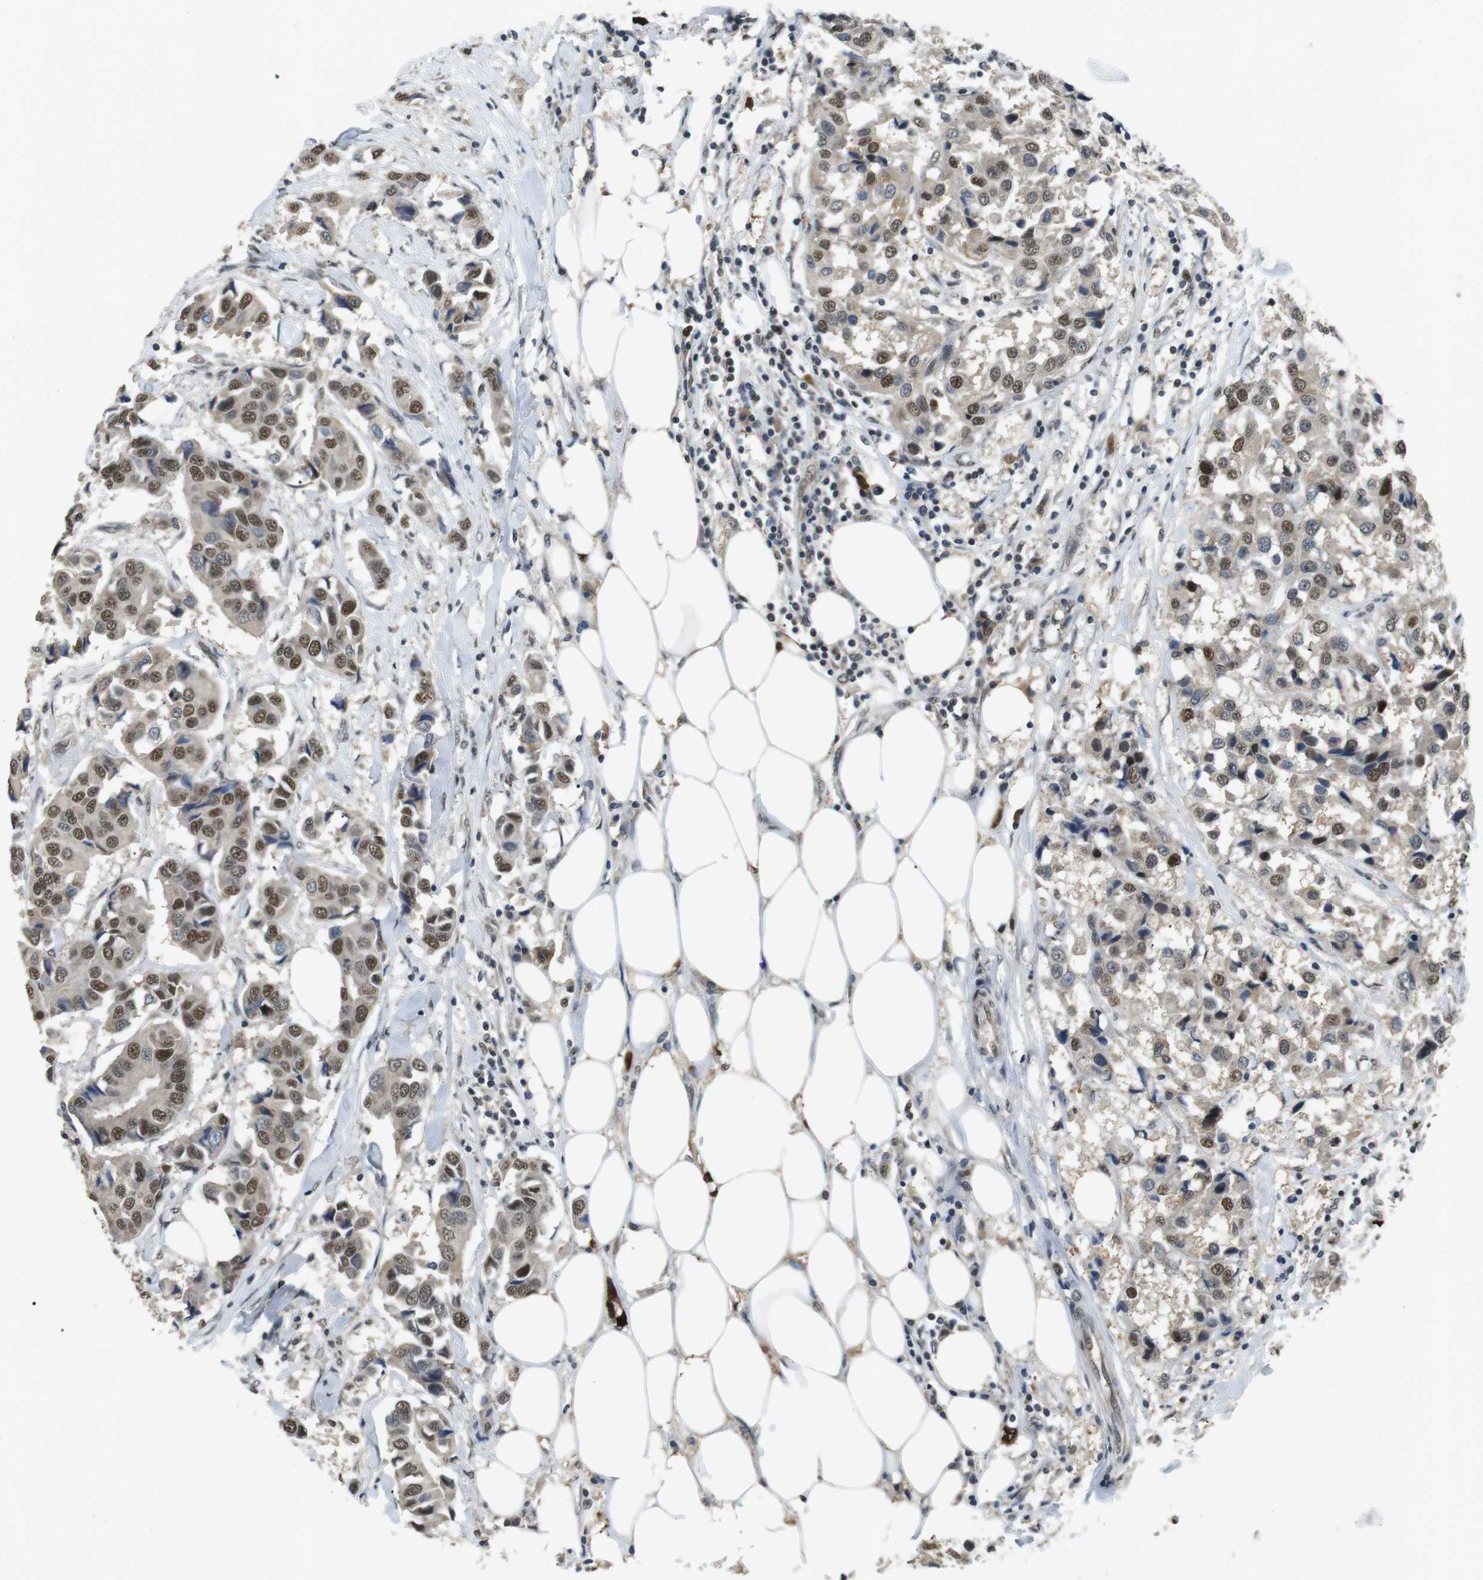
{"staining": {"intensity": "moderate", "quantity": ">75%", "location": "cytoplasmic/membranous,nuclear"}, "tissue": "breast cancer", "cell_type": "Tumor cells", "image_type": "cancer", "snomed": [{"axis": "morphology", "description": "Duct carcinoma"}, {"axis": "topography", "description": "Breast"}], "caption": "Protein expression analysis of infiltrating ductal carcinoma (breast) exhibits moderate cytoplasmic/membranous and nuclear expression in about >75% of tumor cells.", "gene": "ORAI3", "patient": {"sex": "female", "age": 80}}